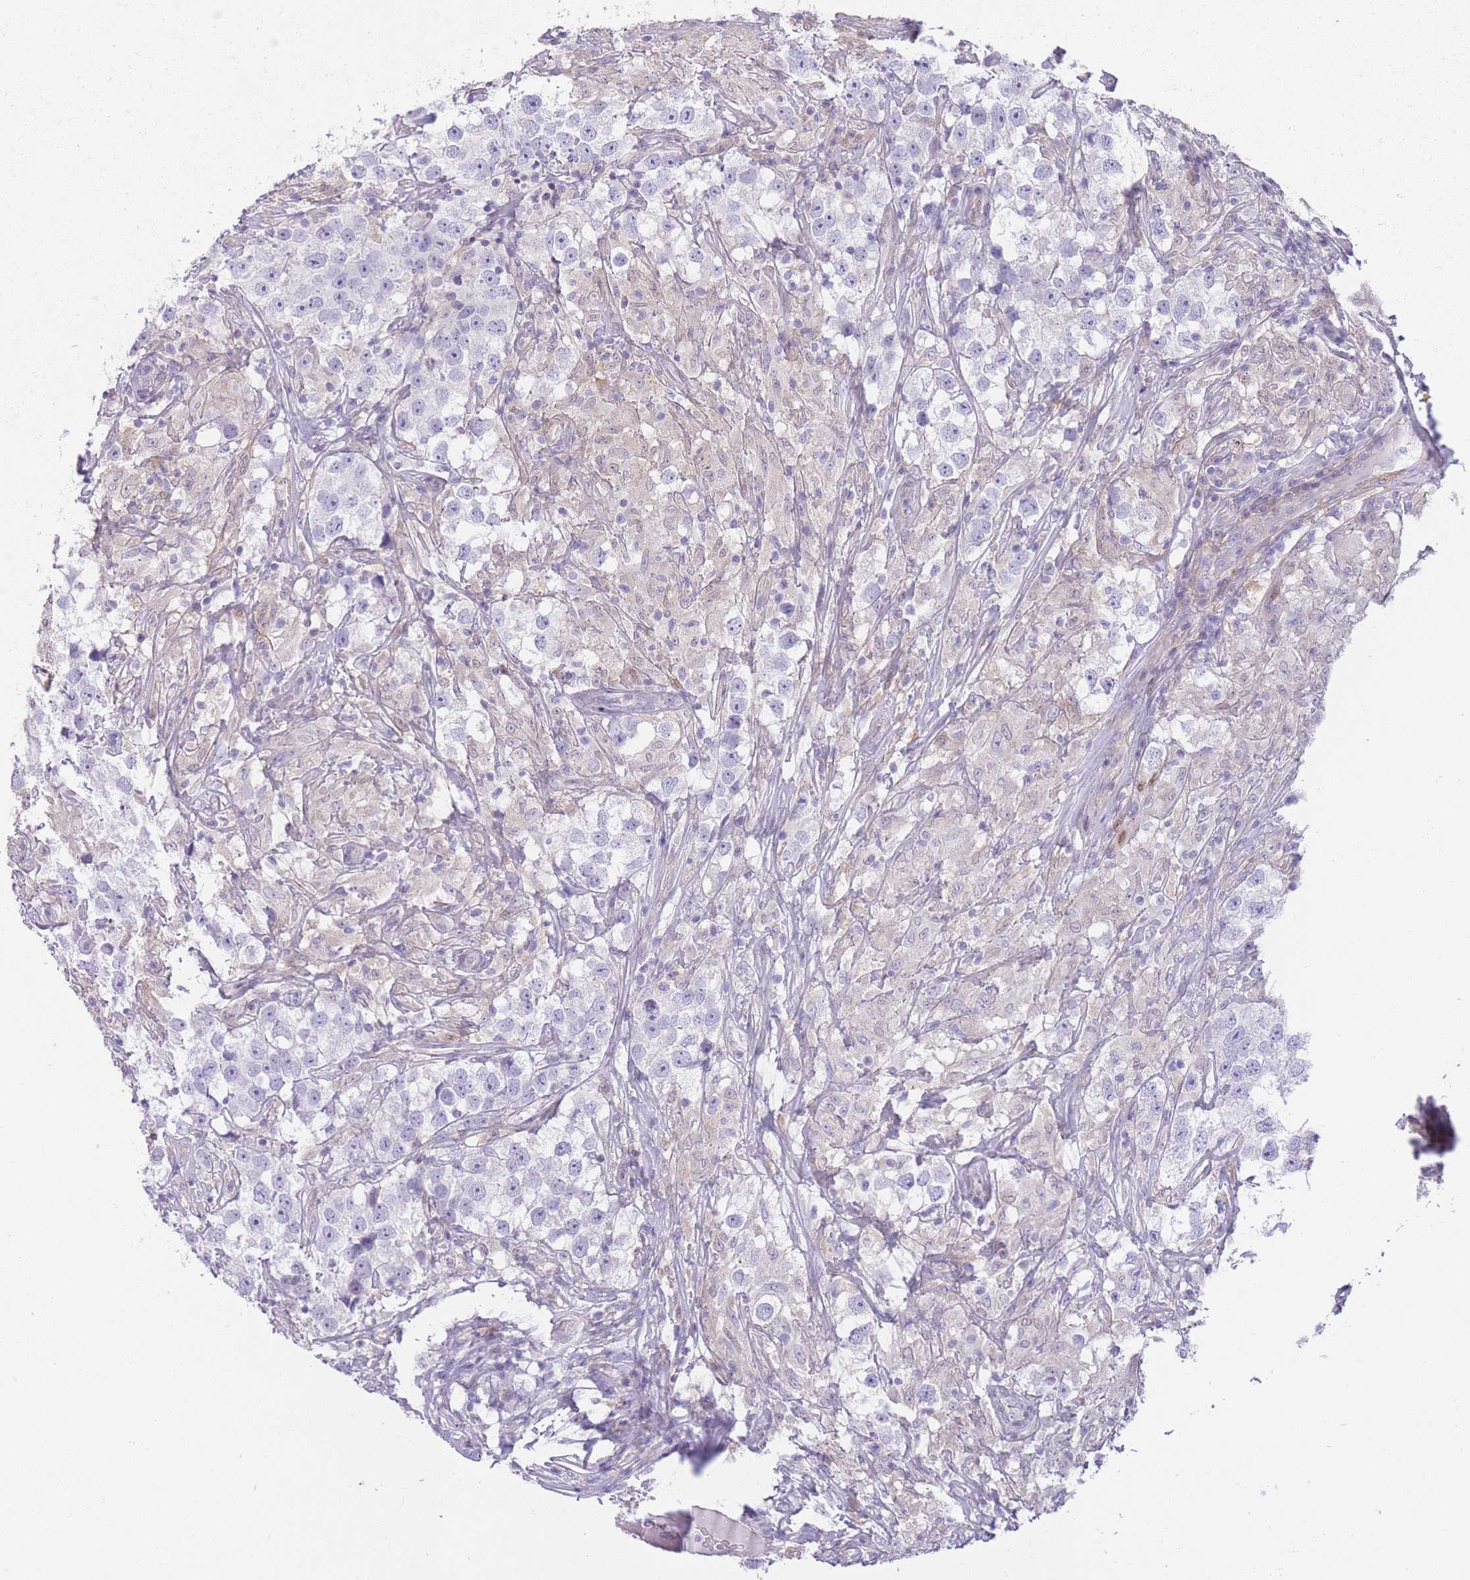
{"staining": {"intensity": "negative", "quantity": "none", "location": "none"}, "tissue": "testis cancer", "cell_type": "Tumor cells", "image_type": "cancer", "snomed": [{"axis": "morphology", "description": "Seminoma, NOS"}, {"axis": "topography", "description": "Testis"}], "caption": "Testis seminoma was stained to show a protein in brown. There is no significant expression in tumor cells.", "gene": "OR11H12", "patient": {"sex": "male", "age": 46}}